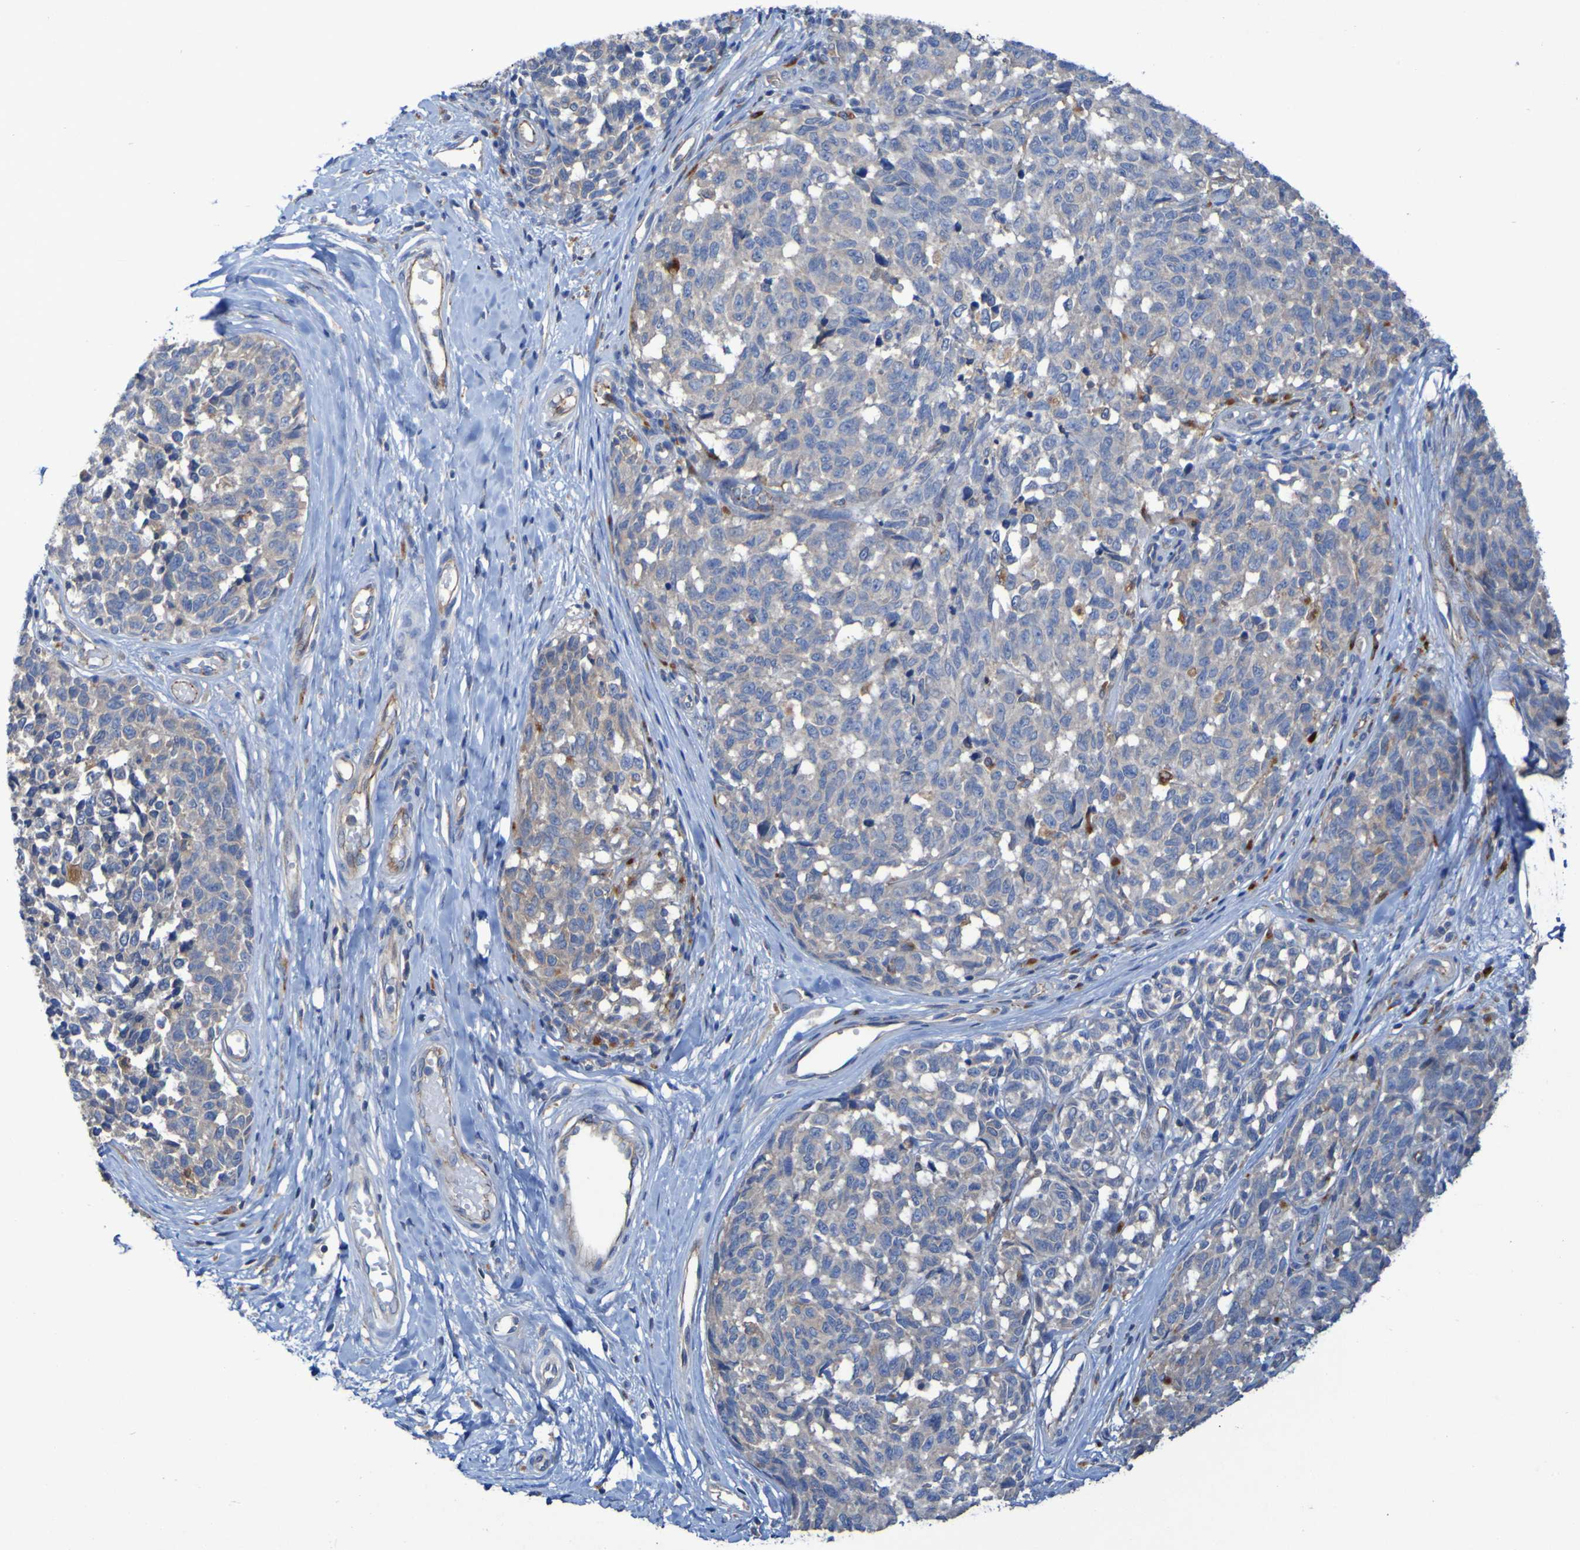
{"staining": {"intensity": "weak", "quantity": "<25%", "location": "cytoplasmic/membranous"}, "tissue": "melanoma", "cell_type": "Tumor cells", "image_type": "cancer", "snomed": [{"axis": "morphology", "description": "Malignant melanoma, NOS"}, {"axis": "topography", "description": "Skin"}], "caption": "Histopathology image shows no significant protein expression in tumor cells of melanoma.", "gene": "ARHGEF16", "patient": {"sex": "female", "age": 64}}